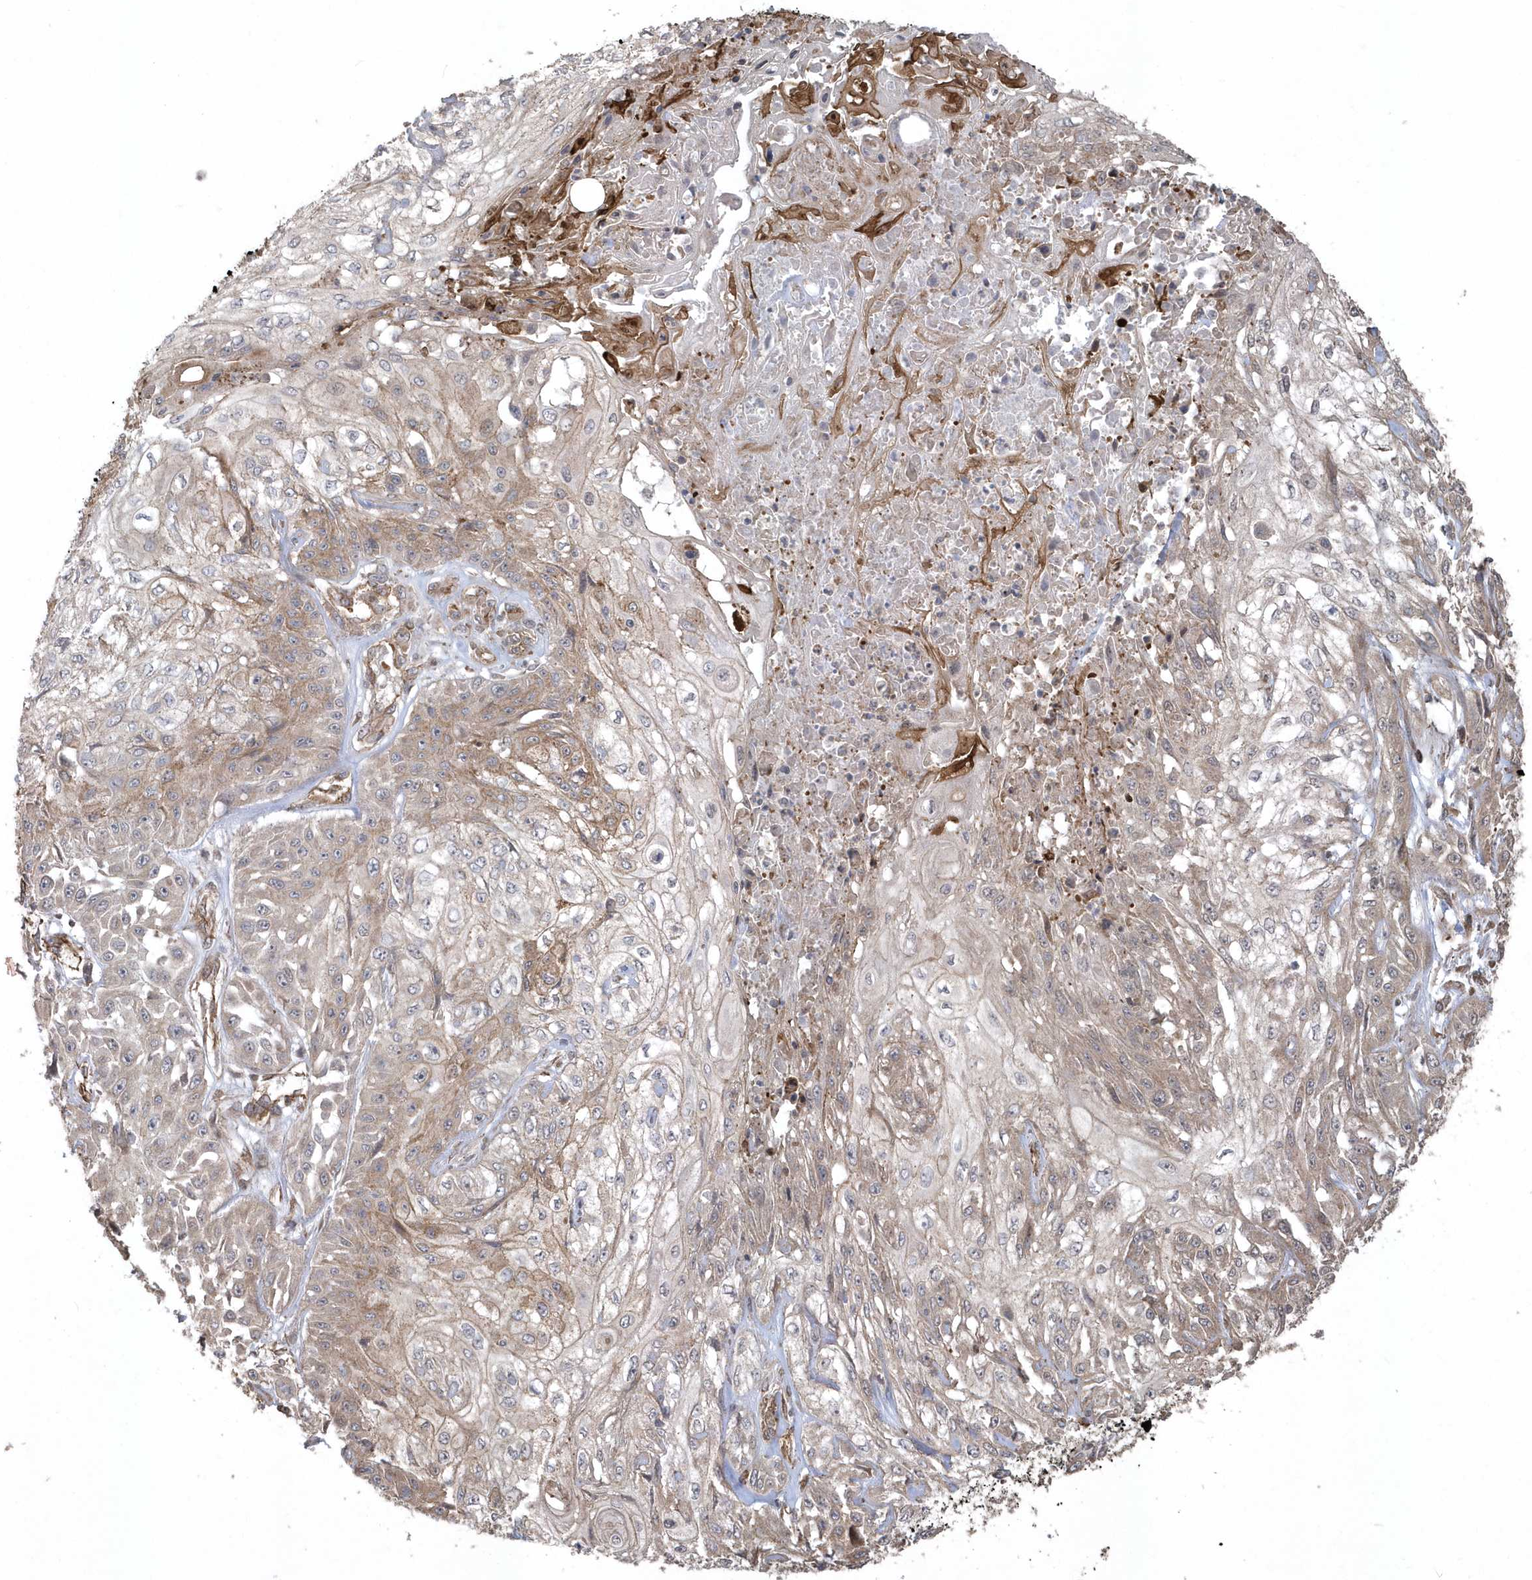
{"staining": {"intensity": "weak", "quantity": "25%-75%", "location": "cytoplasmic/membranous"}, "tissue": "skin cancer", "cell_type": "Tumor cells", "image_type": "cancer", "snomed": [{"axis": "morphology", "description": "Squamous cell carcinoma, NOS"}, {"axis": "morphology", "description": "Squamous cell carcinoma, metastatic, NOS"}, {"axis": "topography", "description": "Skin"}, {"axis": "topography", "description": "Lymph node"}], "caption": "IHC image of neoplastic tissue: human squamous cell carcinoma (skin) stained using immunohistochemistry (IHC) shows low levels of weak protein expression localized specifically in the cytoplasmic/membranous of tumor cells, appearing as a cytoplasmic/membranous brown color.", "gene": "HERPUD1", "patient": {"sex": "male", "age": 75}}